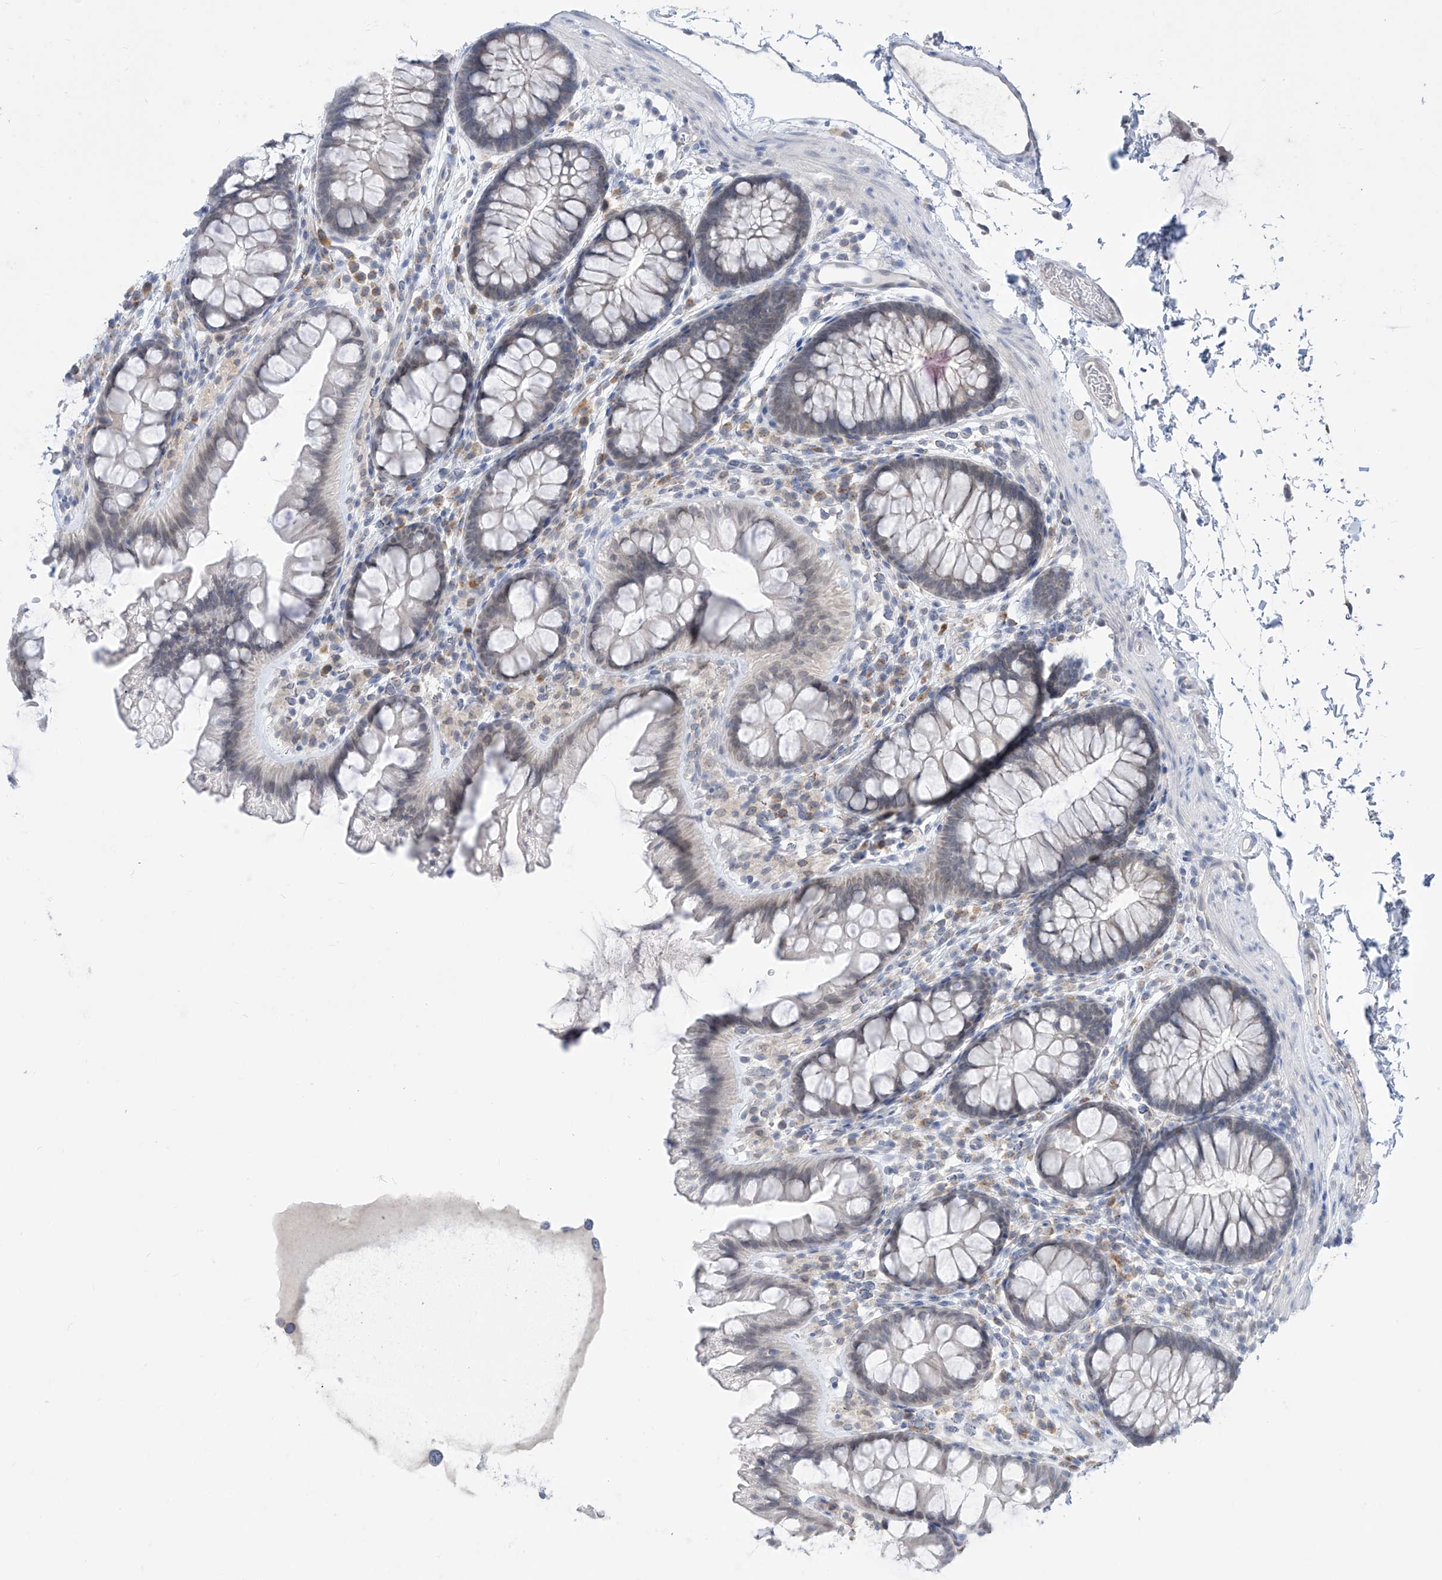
{"staining": {"intensity": "negative", "quantity": "none", "location": "none"}, "tissue": "colon", "cell_type": "Endothelial cells", "image_type": "normal", "snomed": [{"axis": "morphology", "description": "Normal tissue, NOS"}, {"axis": "topography", "description": "Colon"}], "caption": "Immunohistochemistry of normal colon displays no expression in endothelial cells.", "gene": "KRTAP25", "patient": {"sex": "female", "age": 62}}